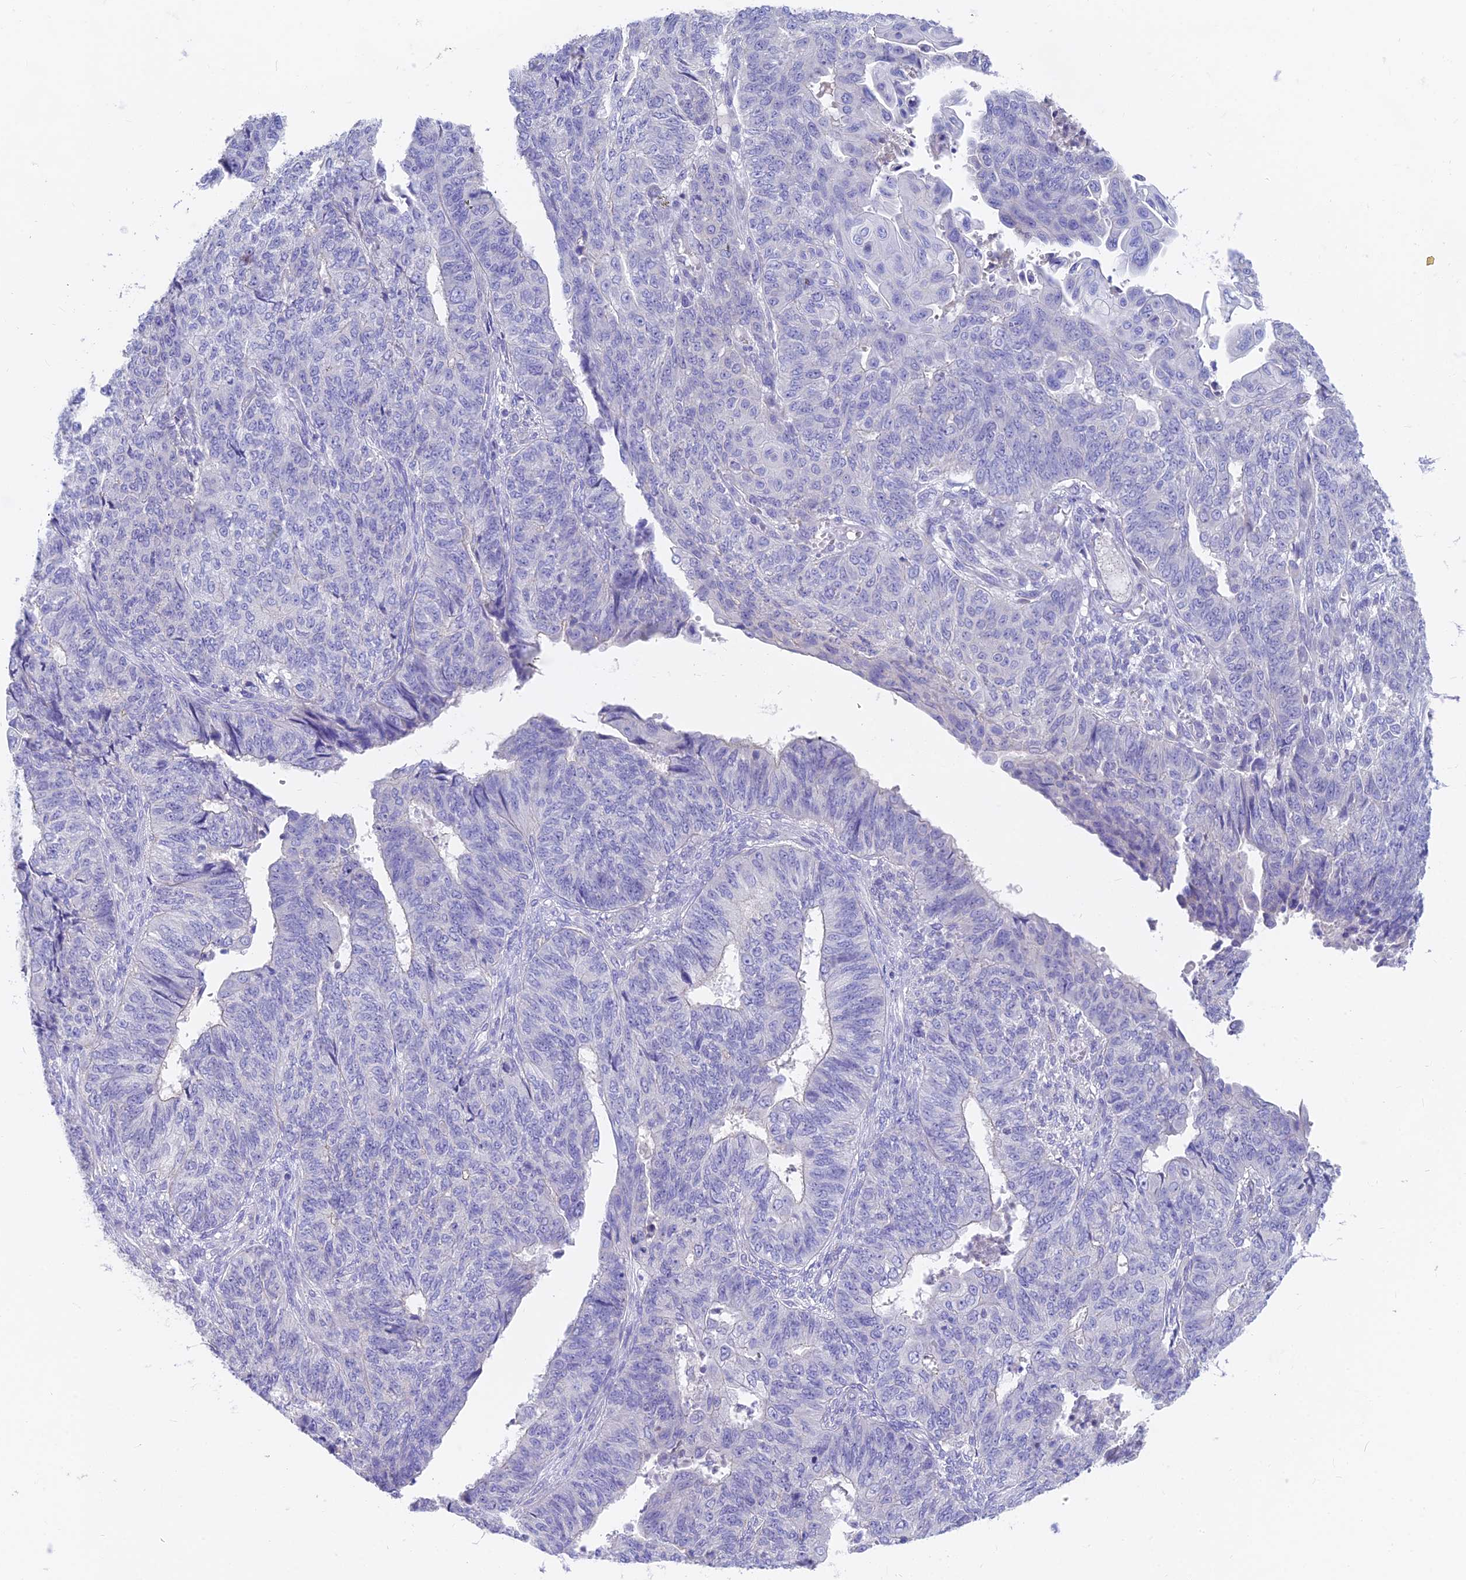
{"staining": {"intensity": "negative", "quantity": "none", "location": "none"}, "tissue": "endometrial cancer", "cell_type": "Tumor cells", "image_type": "cancer", "snomed": [{"axis": "morphology", "description": "Adenocarcinoma, NOS"}, {"axis": "topography", "description": "Endometrium"}], "caption": "IHC image of human endometrial cancer (adenocarcinoma) stained for a protein (brown), which displays no expression in tumor cells.", "gene": "FAM168B", "patient": {"sex": "female", "age": 32}}